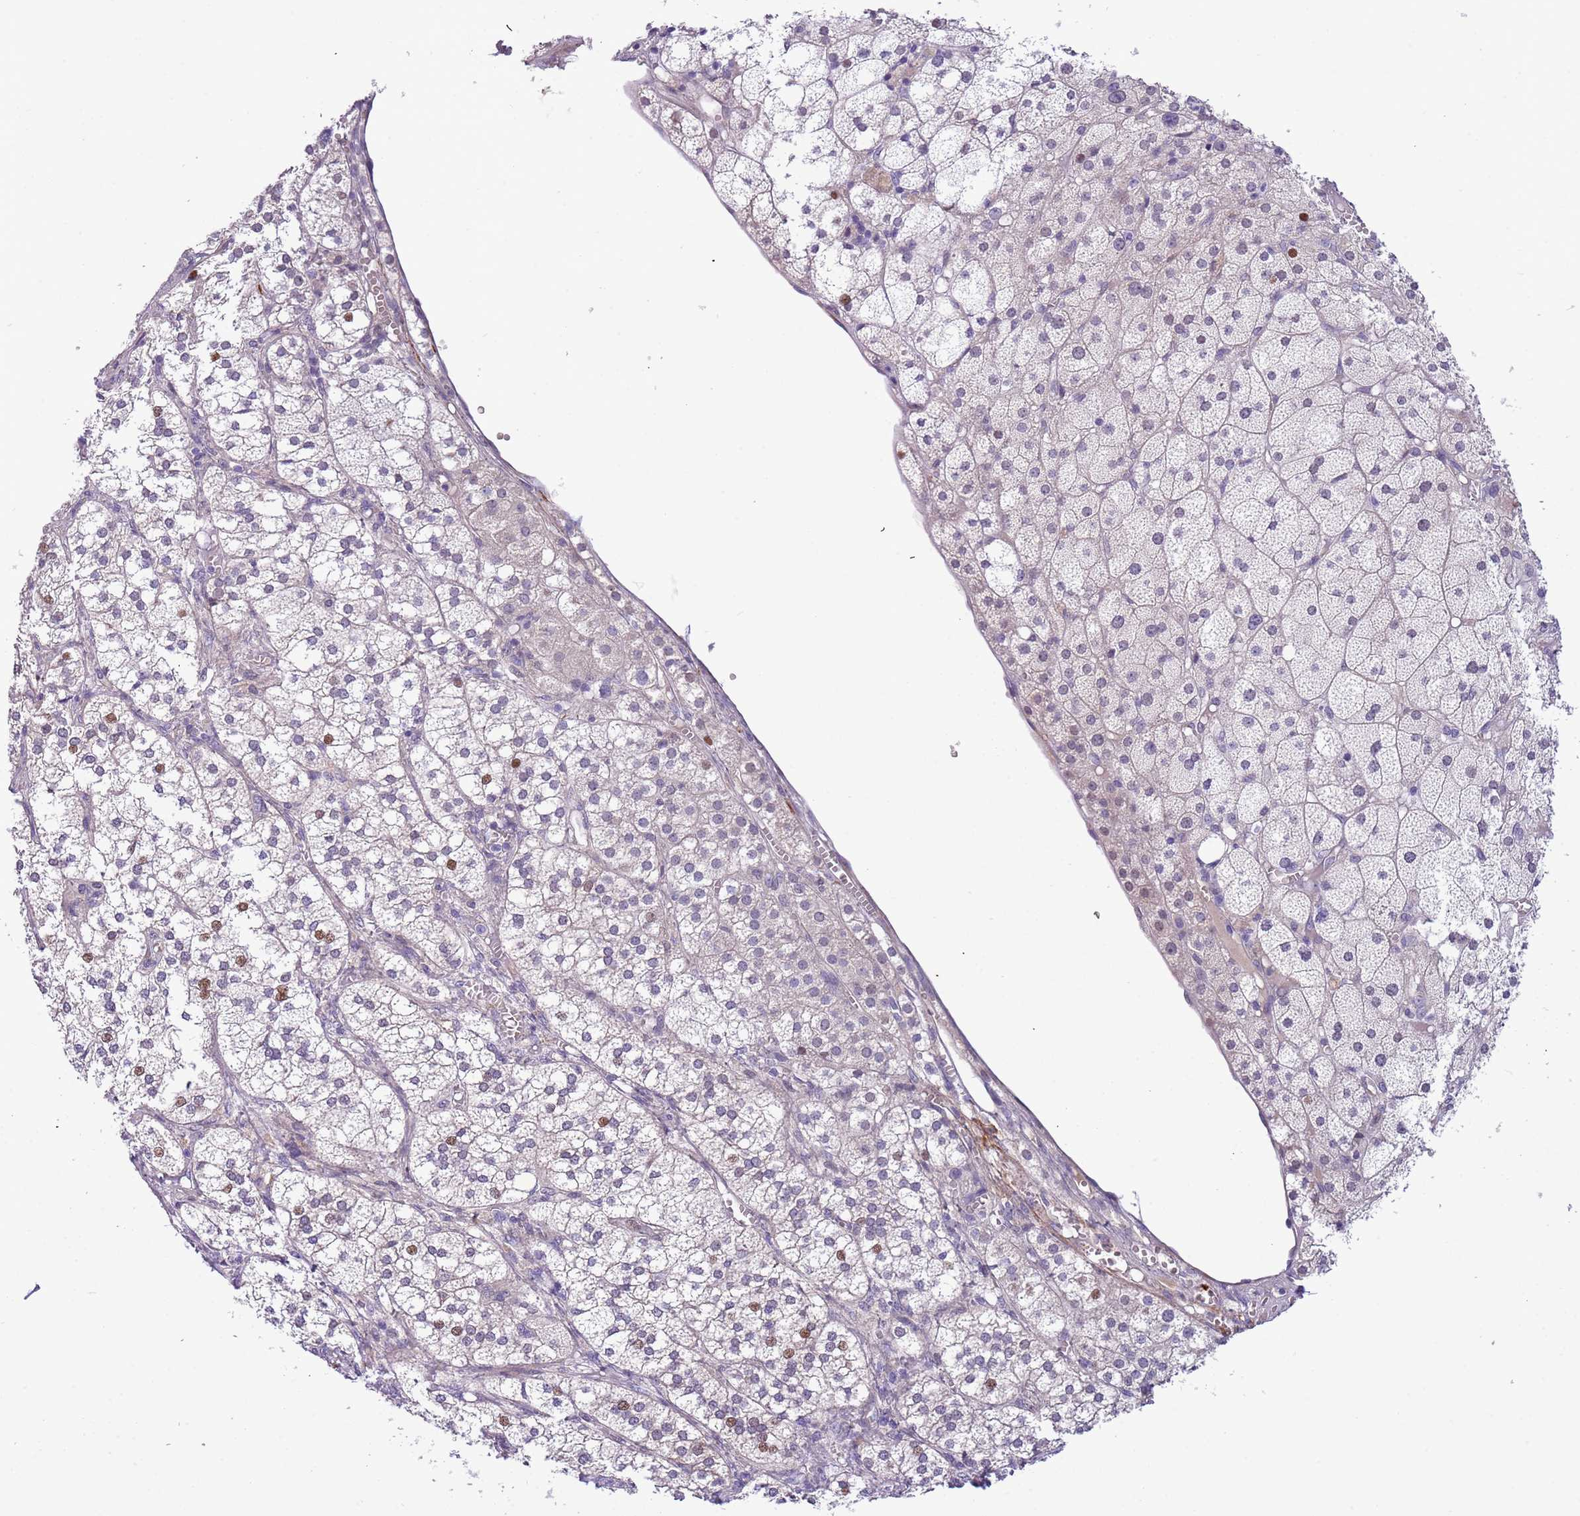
{"staining": {"intensity": "moderate", "quantity": "<25%", "location": "nuclear"}, "tissue": "adrenal gland", "cell_type": "Glandular cells", "image_type": "normal", "snomed": [{"axis": "morphology", "description": "Normal tissue, NOS"}, {"axis": "topography", "description": "Adrenal gland"}], "caption": "This image displays unremarkable adrenal gland stained with IHC to label a protein in brown. The nuclear of glandular cells show moderate positivity for the protein. Nuclei are counter-stained blue.", "gene": "PLEKHH1", "patient": {"sex": "female", "age": 61}}